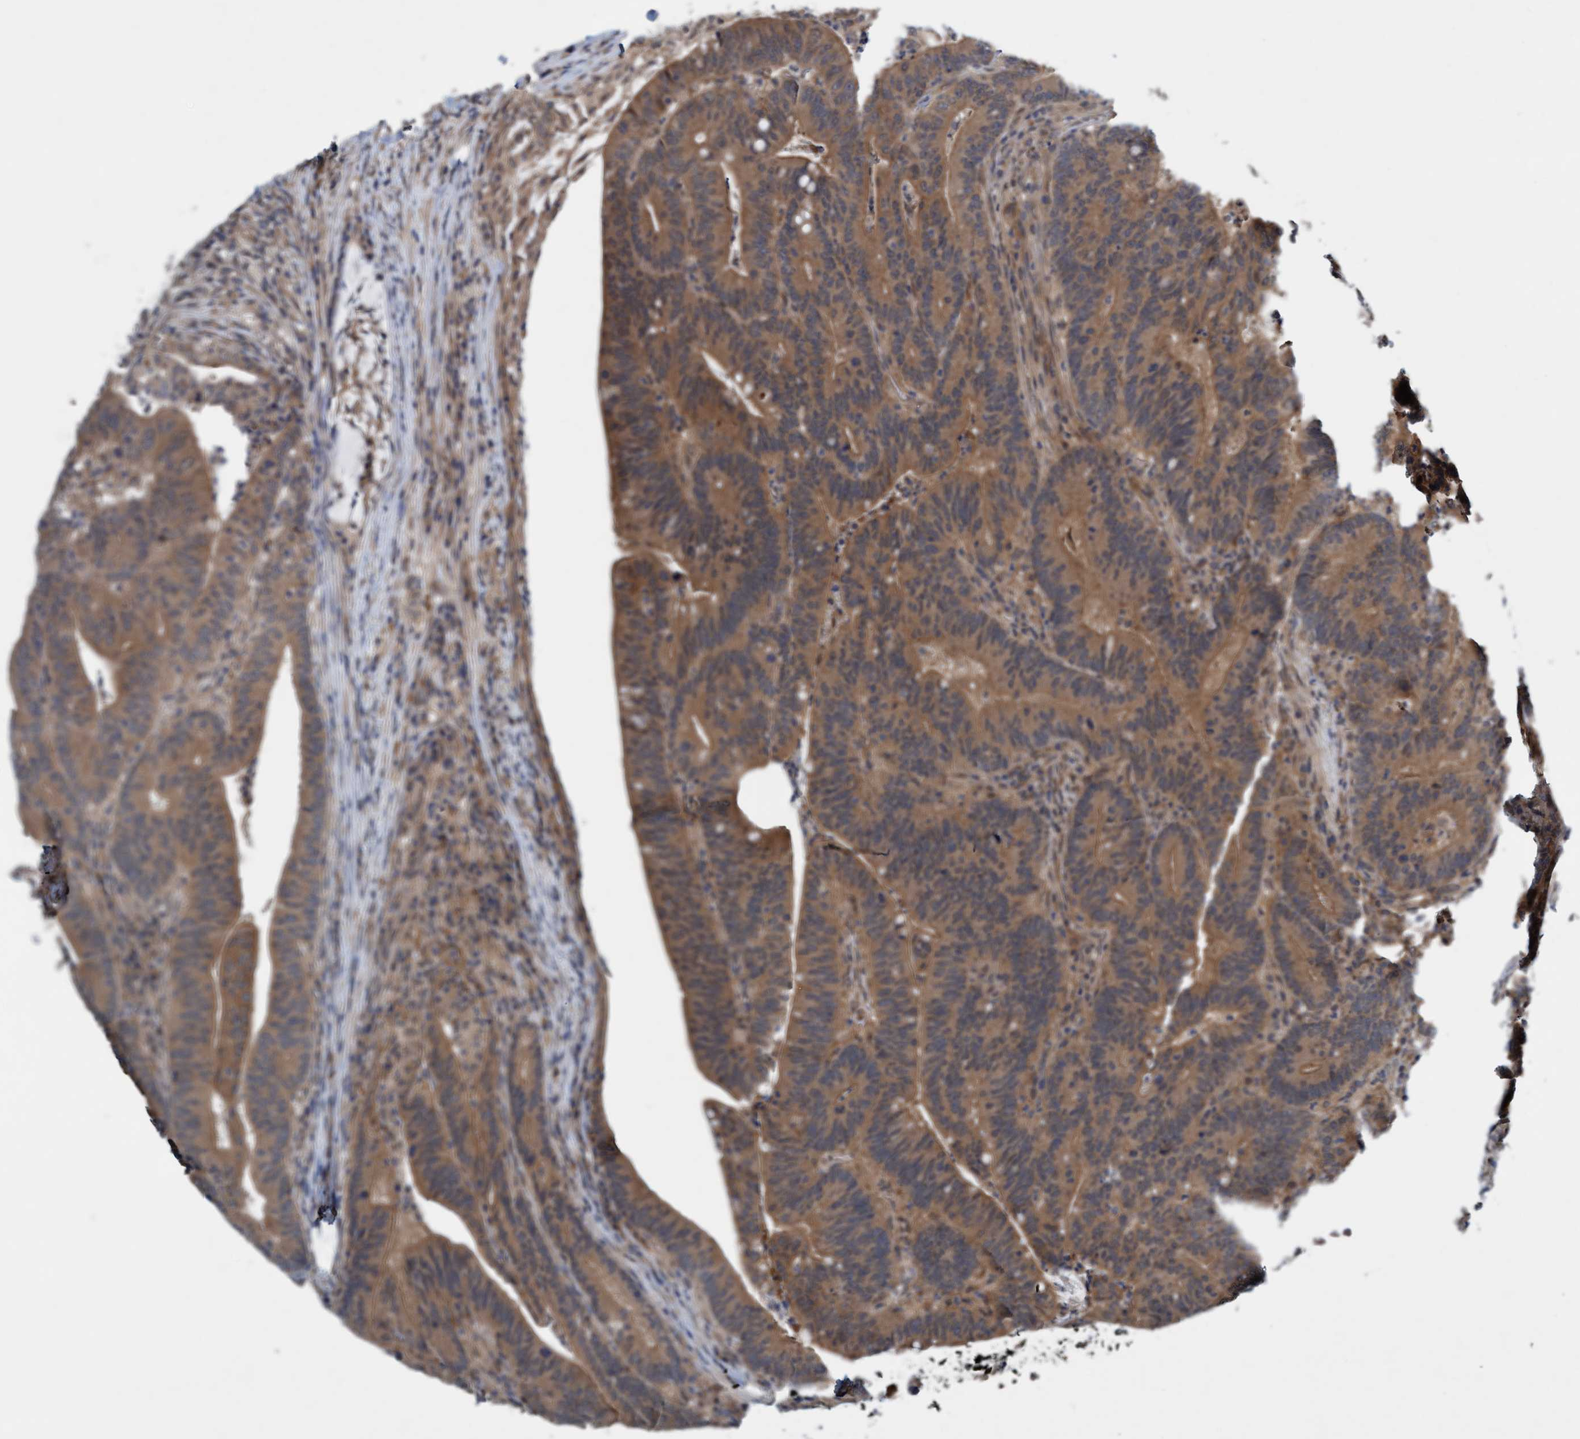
{"staining": {"intensity": "moderate", "quantity": ">75%", "location": "cytoplasmic/membranous"}, "tissue": "colorectal cancer", "cell_type": "Tumor cells", "image_type": "cancer", "snomed": [{"axis": "morphology", "description": "Adenocarcinoma, NOS"}, {"axis": "topography", "description": "Colon"}], "caption": "Immunohistochemistry histopathology image of human colorectal adenocarcinoma stained for a protein (brown), which exhibits medium levels of moderate cytoplasmic/membranous positivity in about >75% of tumor cells.", "gene": "TRIM65", "patient": {"sex": "female", "age": 66}}